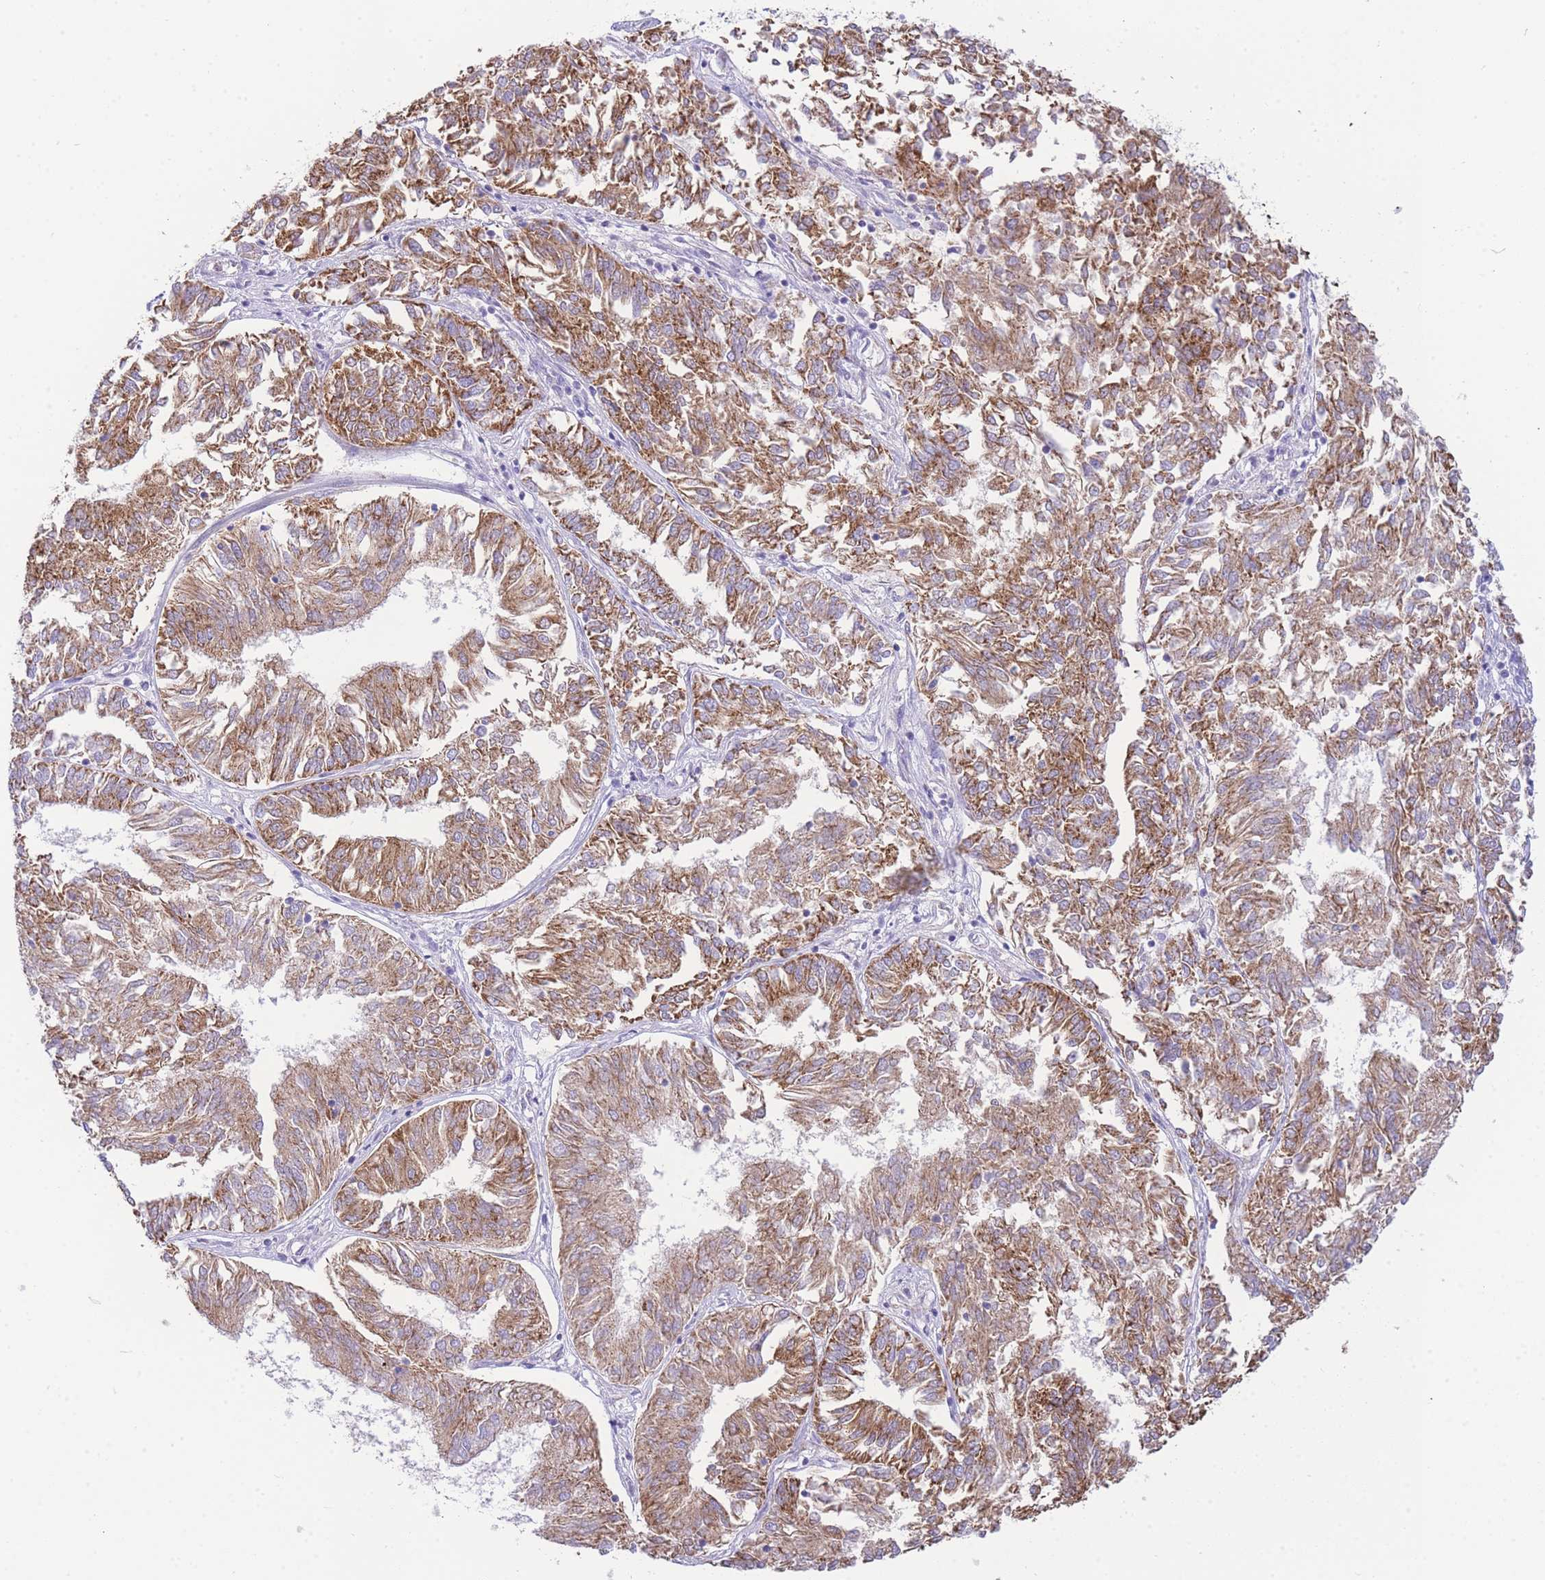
{"staining": {"intensity": "moderate", "quantity": ">75%", "location": "cytoplasmic/membranous"}, "tissue": "endometrial cancer", "cell_type": "Tumor cells", "image_type": "cancer", "snomed": [{"axis": "morphology", "description": "Adenocarcinoma, NOS"}, {"axis": "topography", "description": "Endometrium"}], "caption": "This is a micrograph of IHC staining of adenocarcinoma (endometrial), which shows moderate staining in the cytoplasmic/membranous of tumor cells.", "gene": "ACSM4", "patient": {"sex": "female", "age": 58}}